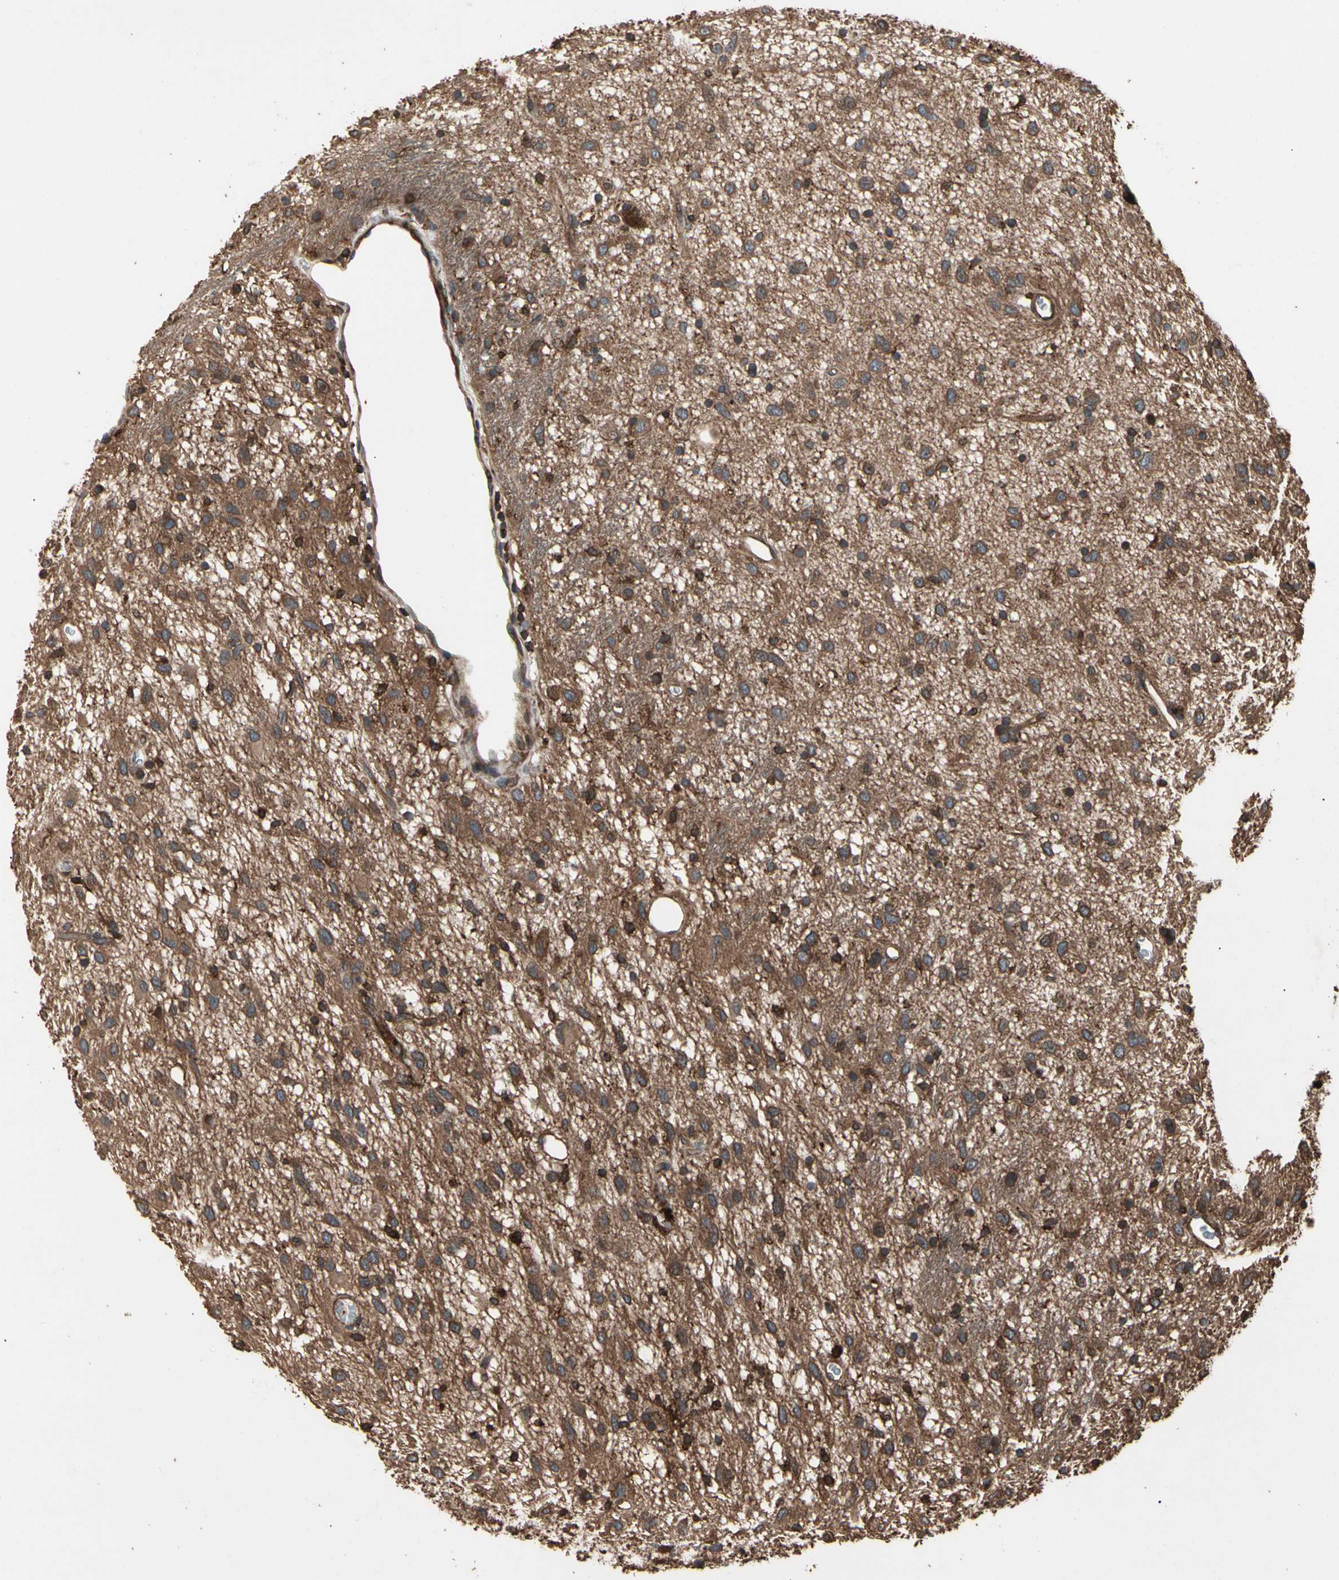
{"staining": {"intensity": "strong", "quantity": ">75%", "location": "cytoplasmic/membranous"}, "tissue": "glioma", "cell_type": "Tumor cells", "image_type": "cancer", "snomed": [{"axis": "morphology", "description": "Glioma, malignant, Low grade"}, {"axis": "topography", "description": "Brain"}], "caption": "Glioma stained for a protein demonstrates strong cytoplasmic/membranous positivity in tumor cells.", "gene": "AGBL2", "patient": {"sex": "male", "age": 77}}